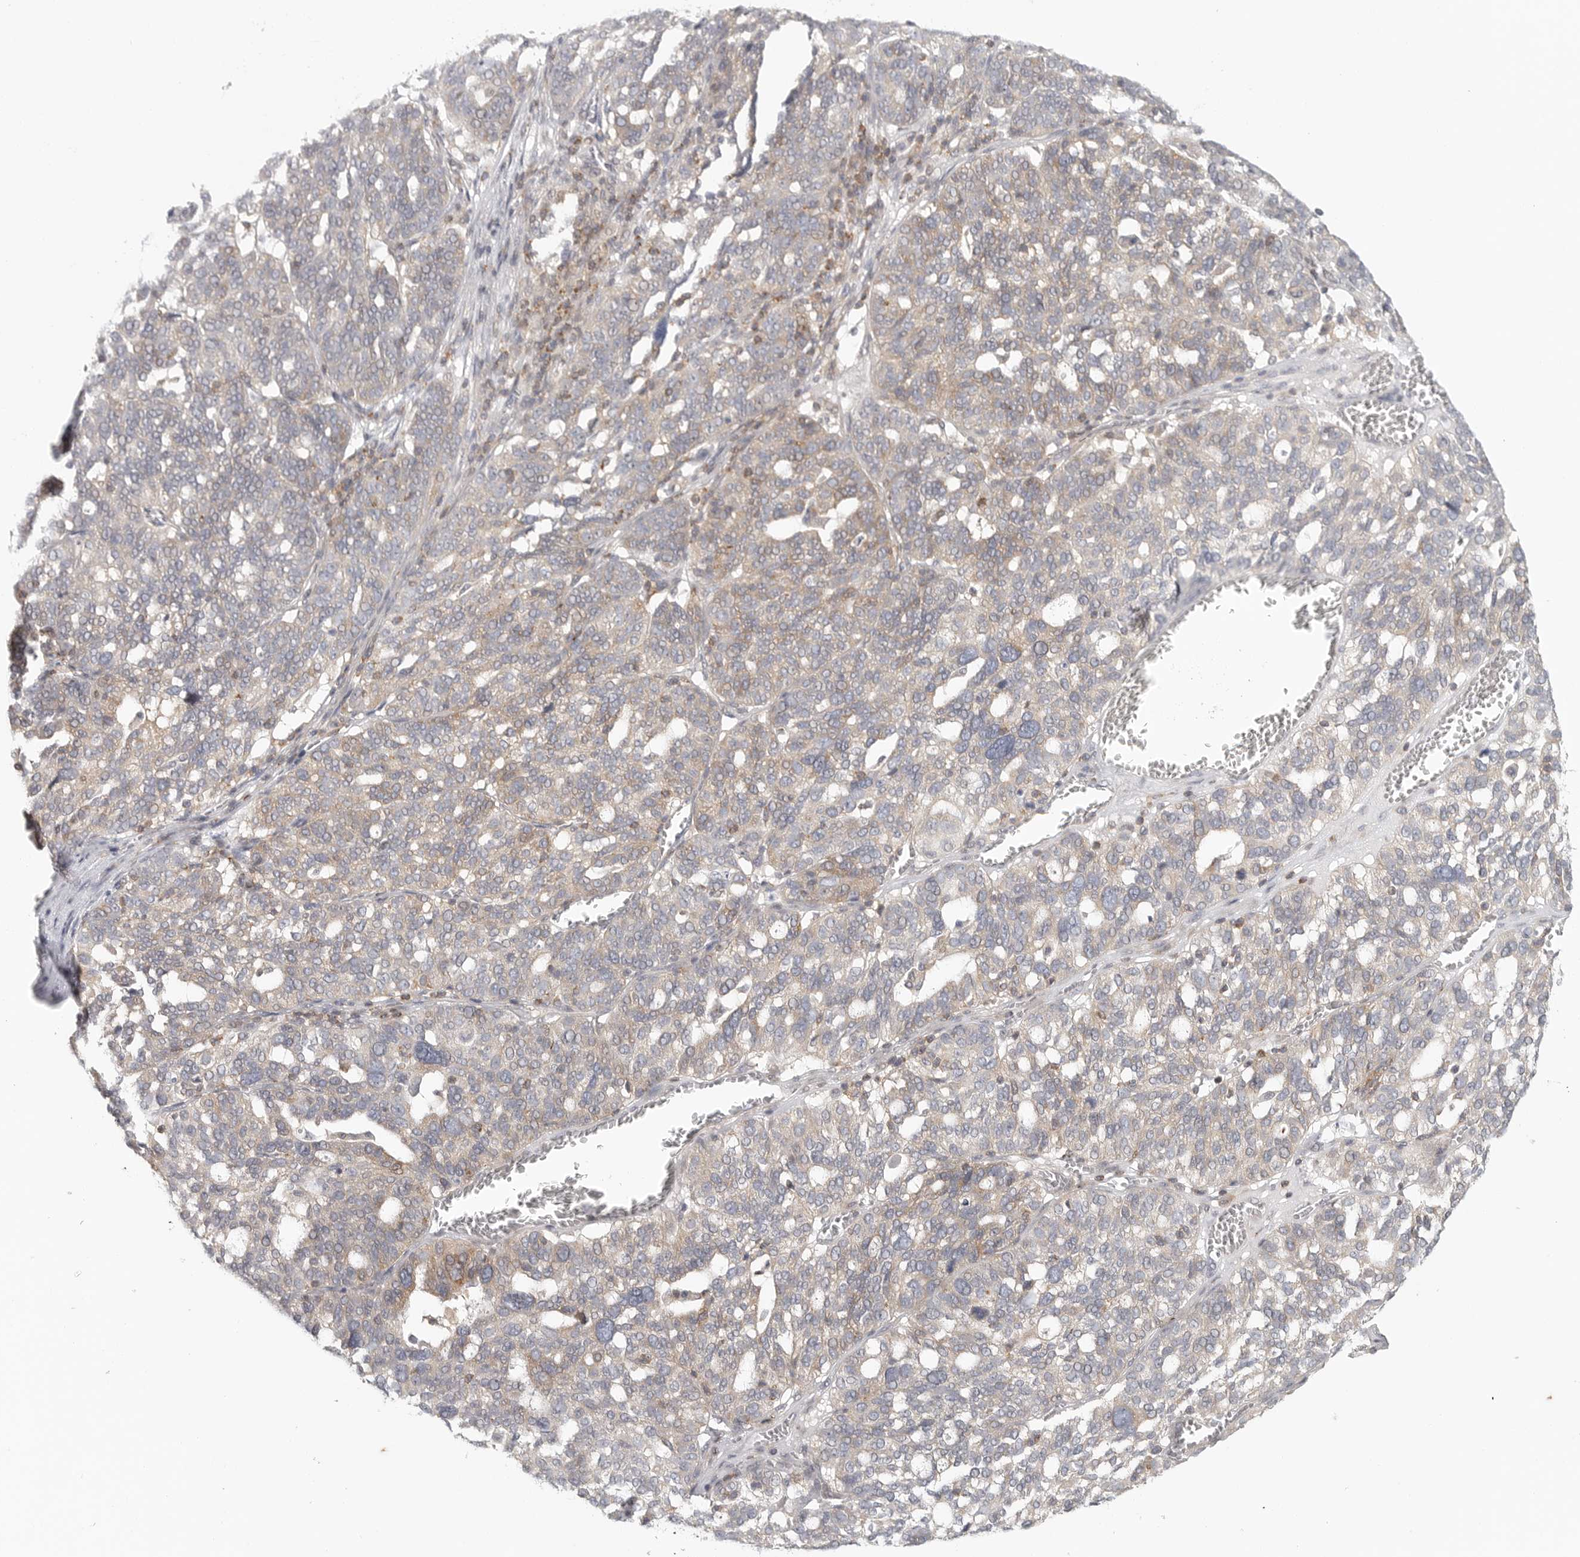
{"staining": {"intensity": "weak", "quantity": "25%-75%", "location": "cytoplasmic/membranous"}, "tissue": "ovarian cancer", "cell_type": "Tumor cells", "image_type": "cancer", "snomed": [{"axis": "morphology", "description": "Cystadenocarcinoma, serous, NOS"}, {"axis": "topography", "description": "Ovary"}], "caption": "Immunohistochemistry of serous cystadenocarcinoma (ovarian) demonstrates low levels of weak cytoplasmic/membranous positivity in about 25%-75% of tumor cells.", "gene": "HDAC6", "patient": {"sex": "female", "age": 59}}